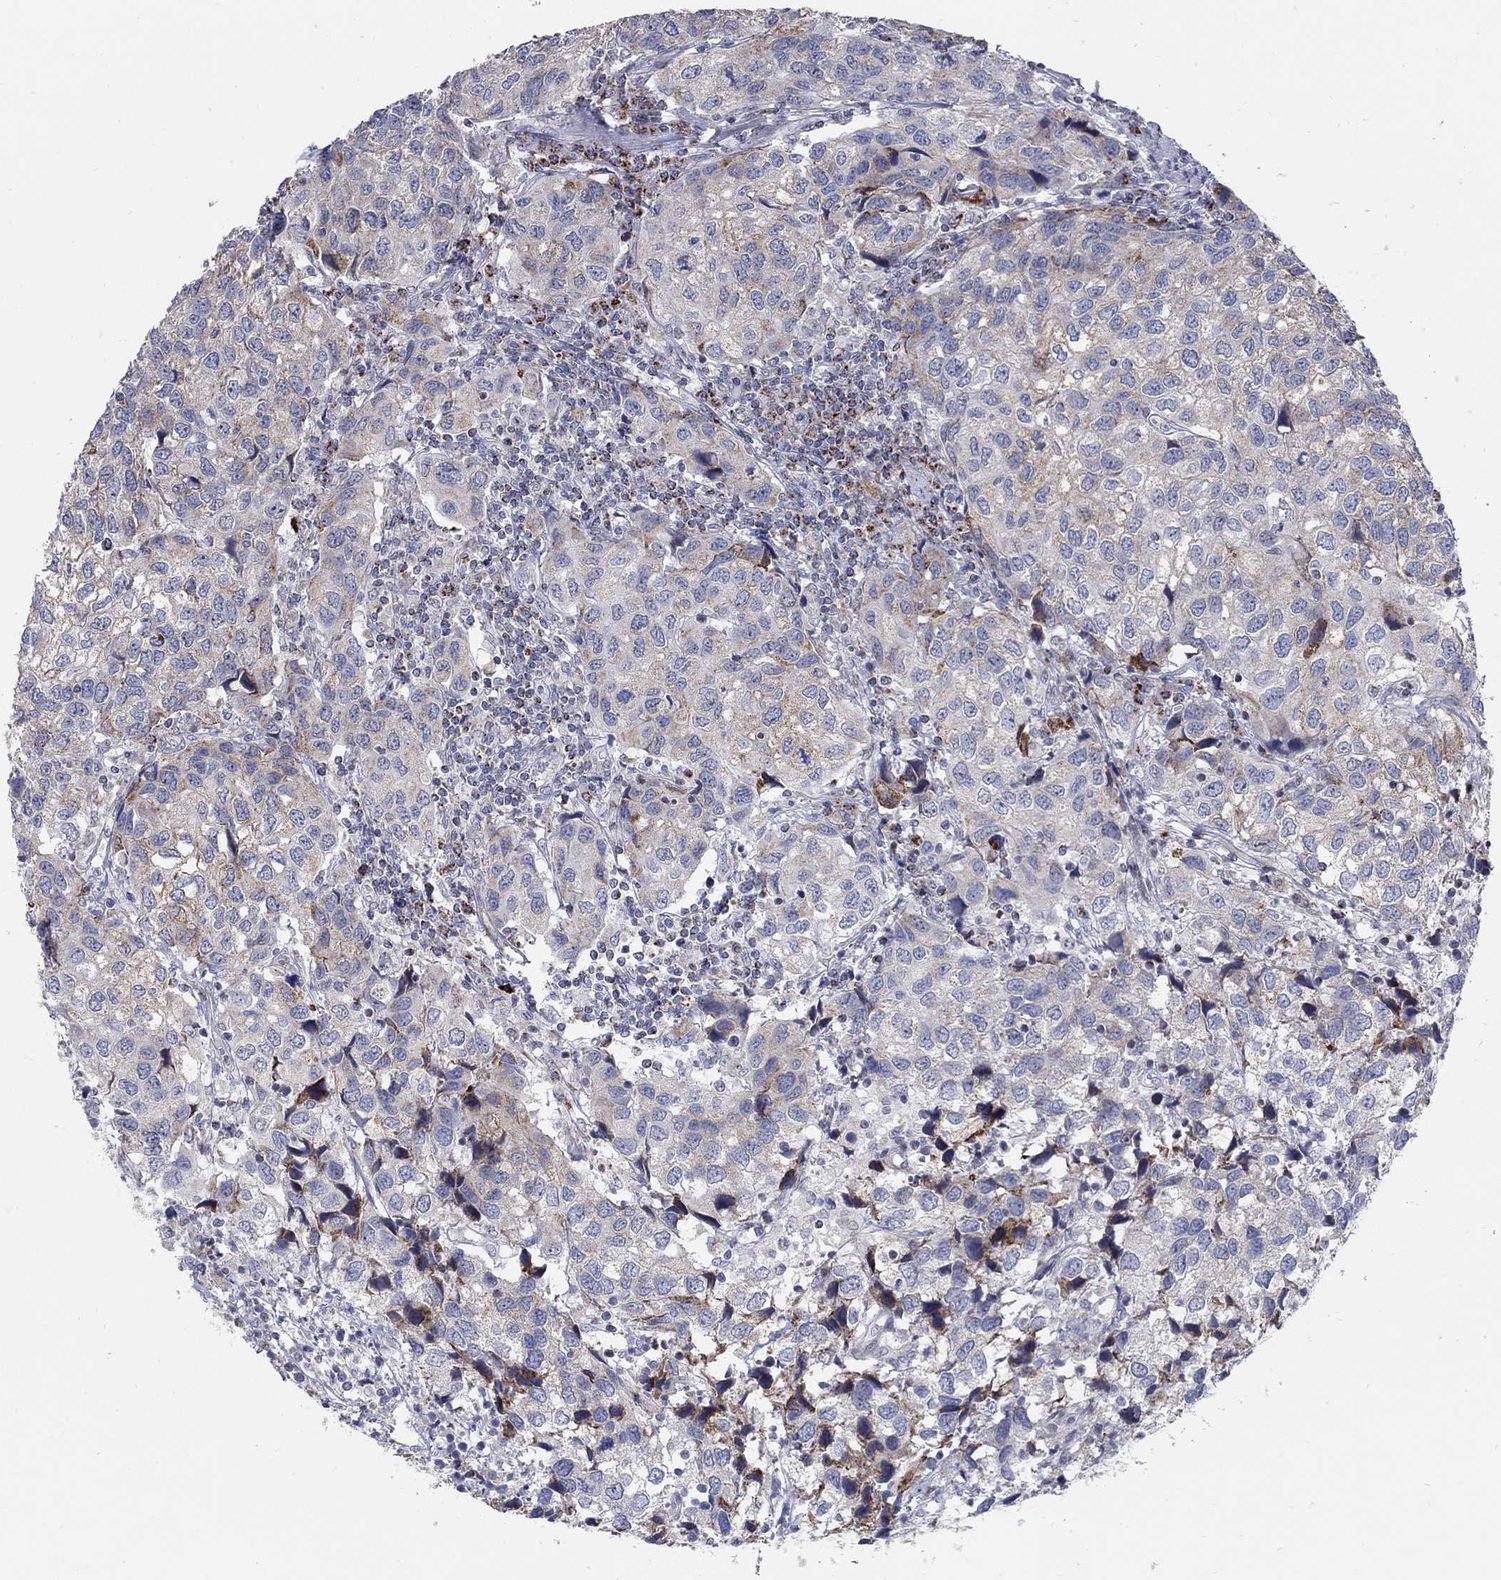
{"staining": {"intensity": "moderate", "quantity": "<25%", "location": "cytoplasmic/membranous"}, "tissue": "urothelial cancer", "cell_type": "Tumor cells", "image_type": "cancer", "snomed": [{"axis": "morphology", "description": "Urothelial carcinoma, High grade"}, {"axis": "topography", "description": "Urinary bladder"}], "caption": "Immunohistochemical staining of human urothelial carcinoma (high-grade) shows low levels of moderate cytoplasmic/membranous protein staining in approximately <25% of tumor cells.", "gene": "HMX2", "patient": {"sex": "male", "age": 79}}